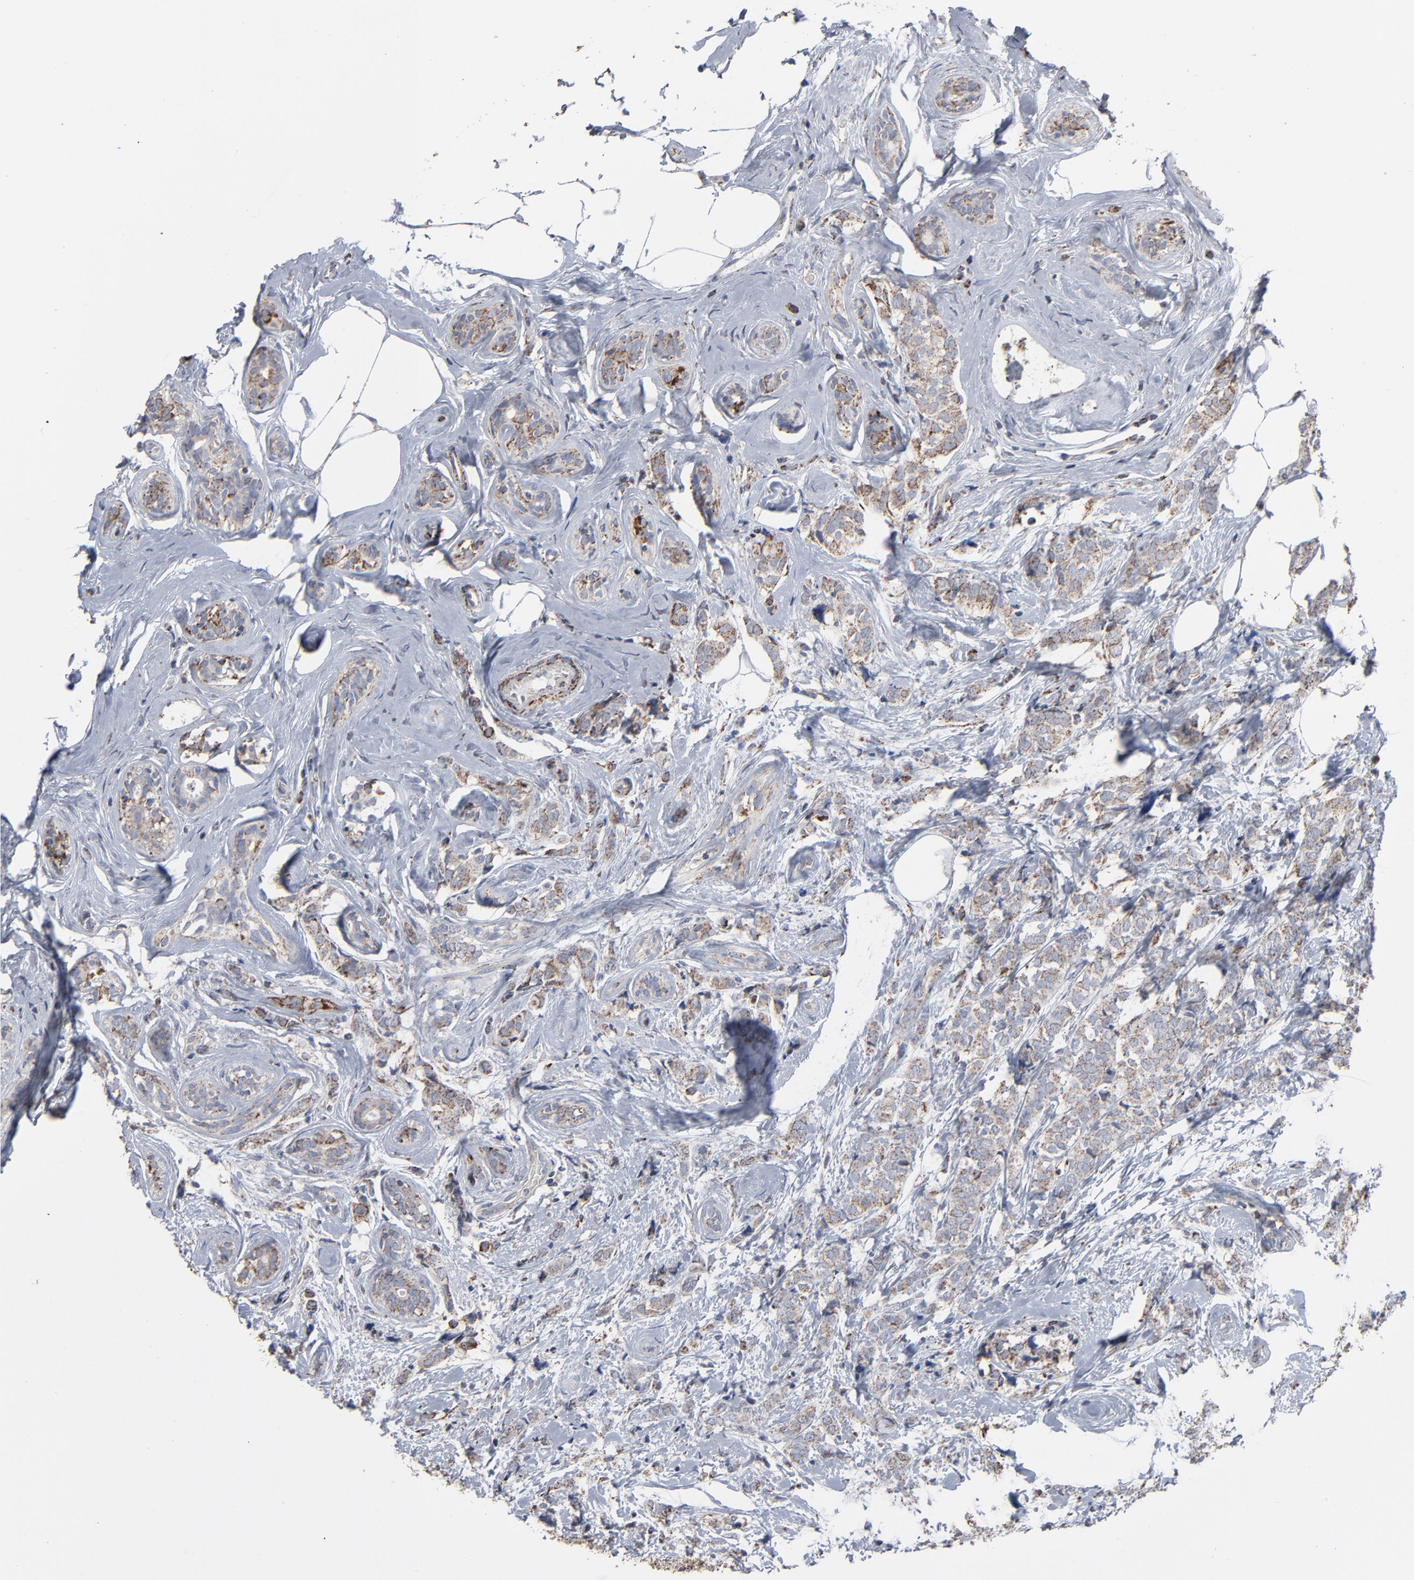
{"staining": {"intensity": "moderate", "quantity": ">75%", "location": "cytoplasmic/membranous"}, "tissue": "breast cancer", "cell_type": "Tumor cells", "image_type": "cancer", "snomed": [{"axis": "morphology", "description": "Lobular carcinoma"}, {"axis": "topography", "description": "Breast"}], "caption": "IHC image of human breast cancer stained for a protein (brown), which exhibits medium levels of moderate cytoplasmic/membranous staining in approximately >75% of tumor cells.", "gene": "UQCRC1", "patient": {"sex": "female", "age": 60}}